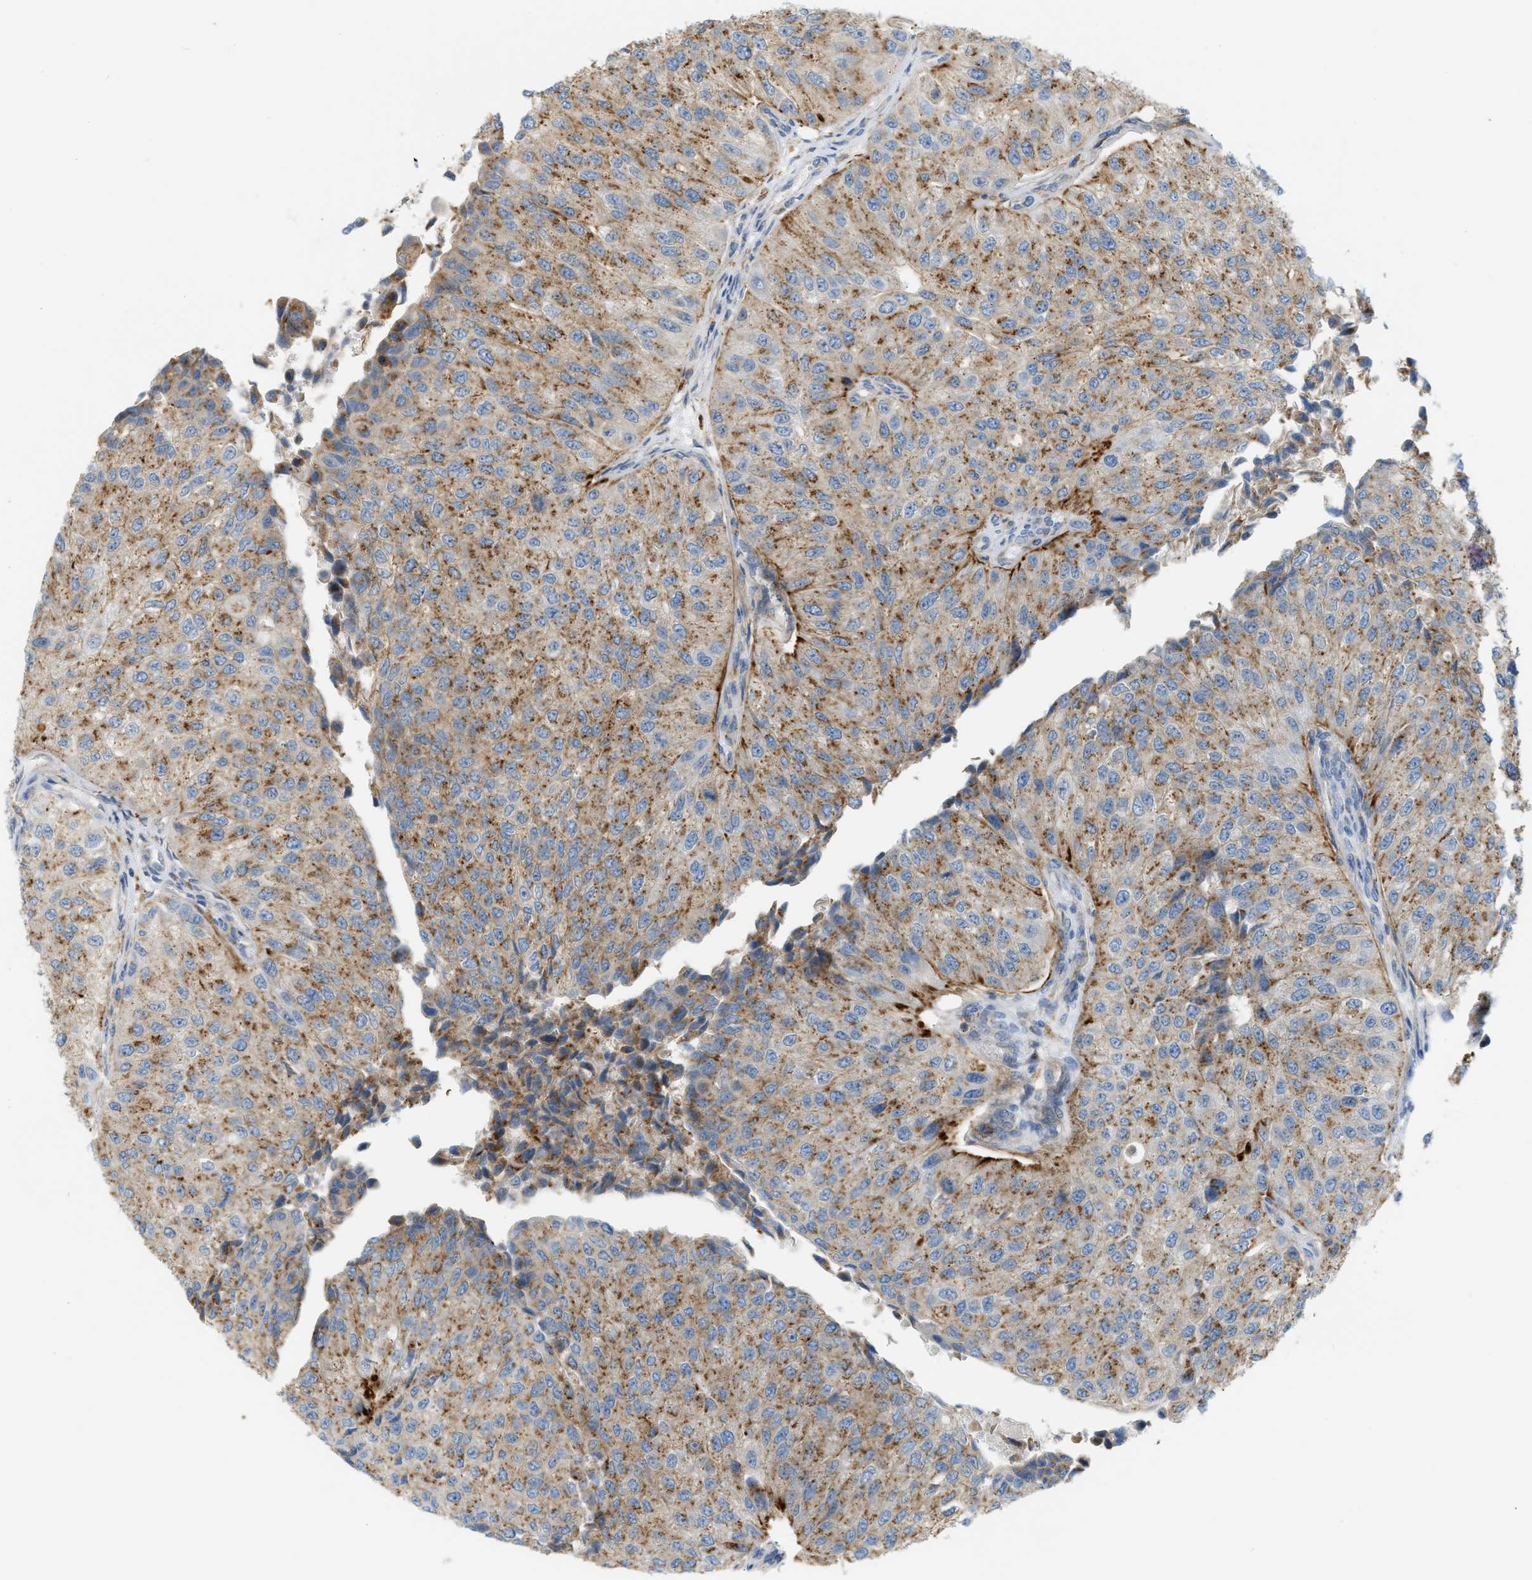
{"staining": {"intensity": "moderate", "quantity": ">75%", "location": "cytoplasmic/membranous"}, "tissue": "urothelial cancer", "cell_type": "Tumor cells", "image_type": "cancer", "snomed": [{"axis": "morphology", "description": "Urothelial carcinoma, High grade"}, {"axis": "topography", "description": "Kidney"}, {"axis": "topography", "description": "Urinary bladder"}], "caption": "Immunohistochemistry (IHC) (DAB (3,3'-diaminobenzidine)) staining of human high-grade urothelial carcinoma demonstrates moderate cytoplasmic/membranous protein expression in approximately >75% of tumor cells.", "gene": "LMBRD1", "patient": {"sex": "male", "age": 77}}